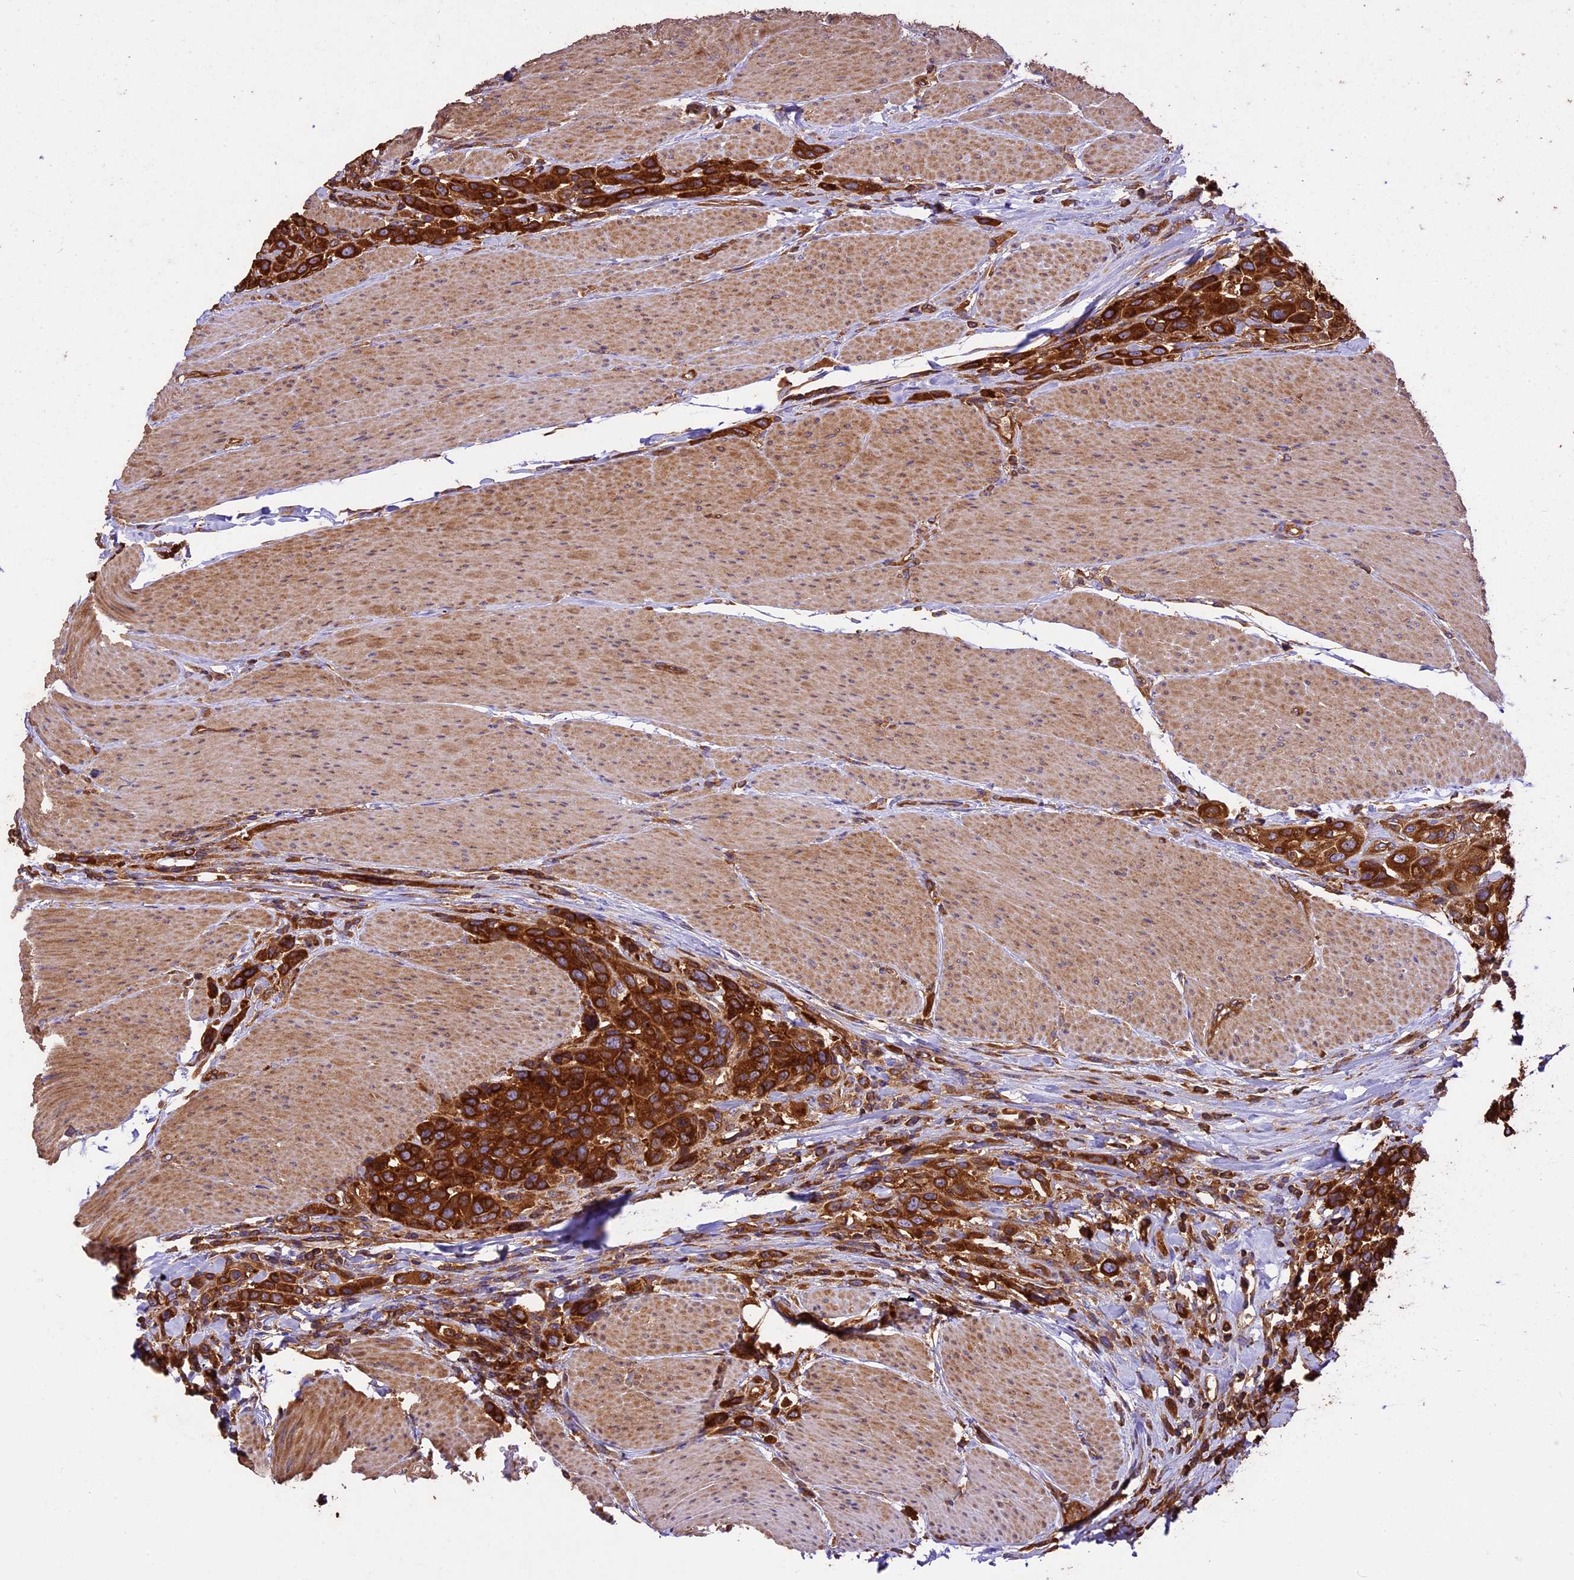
{"staining": {"intensity": "strong", "quantity": ">75%", "location": "cytoplasmic/membranous"}, "tissue": "urothelial cancer", "cell_type": "Tumor cells", "image_type": "cancer", "snomed": [{"axis": "morphology", "description": "Urothelial carcinoma, High grade"}, {"axis": "topography", "description": "Urinary bladder"}], "caption": "Human urothelial cancer stained with a protein marker reveals strong staining in tumor cells.", "gene": "KARS1", "patient": {"sex": "male", "age": 50}}